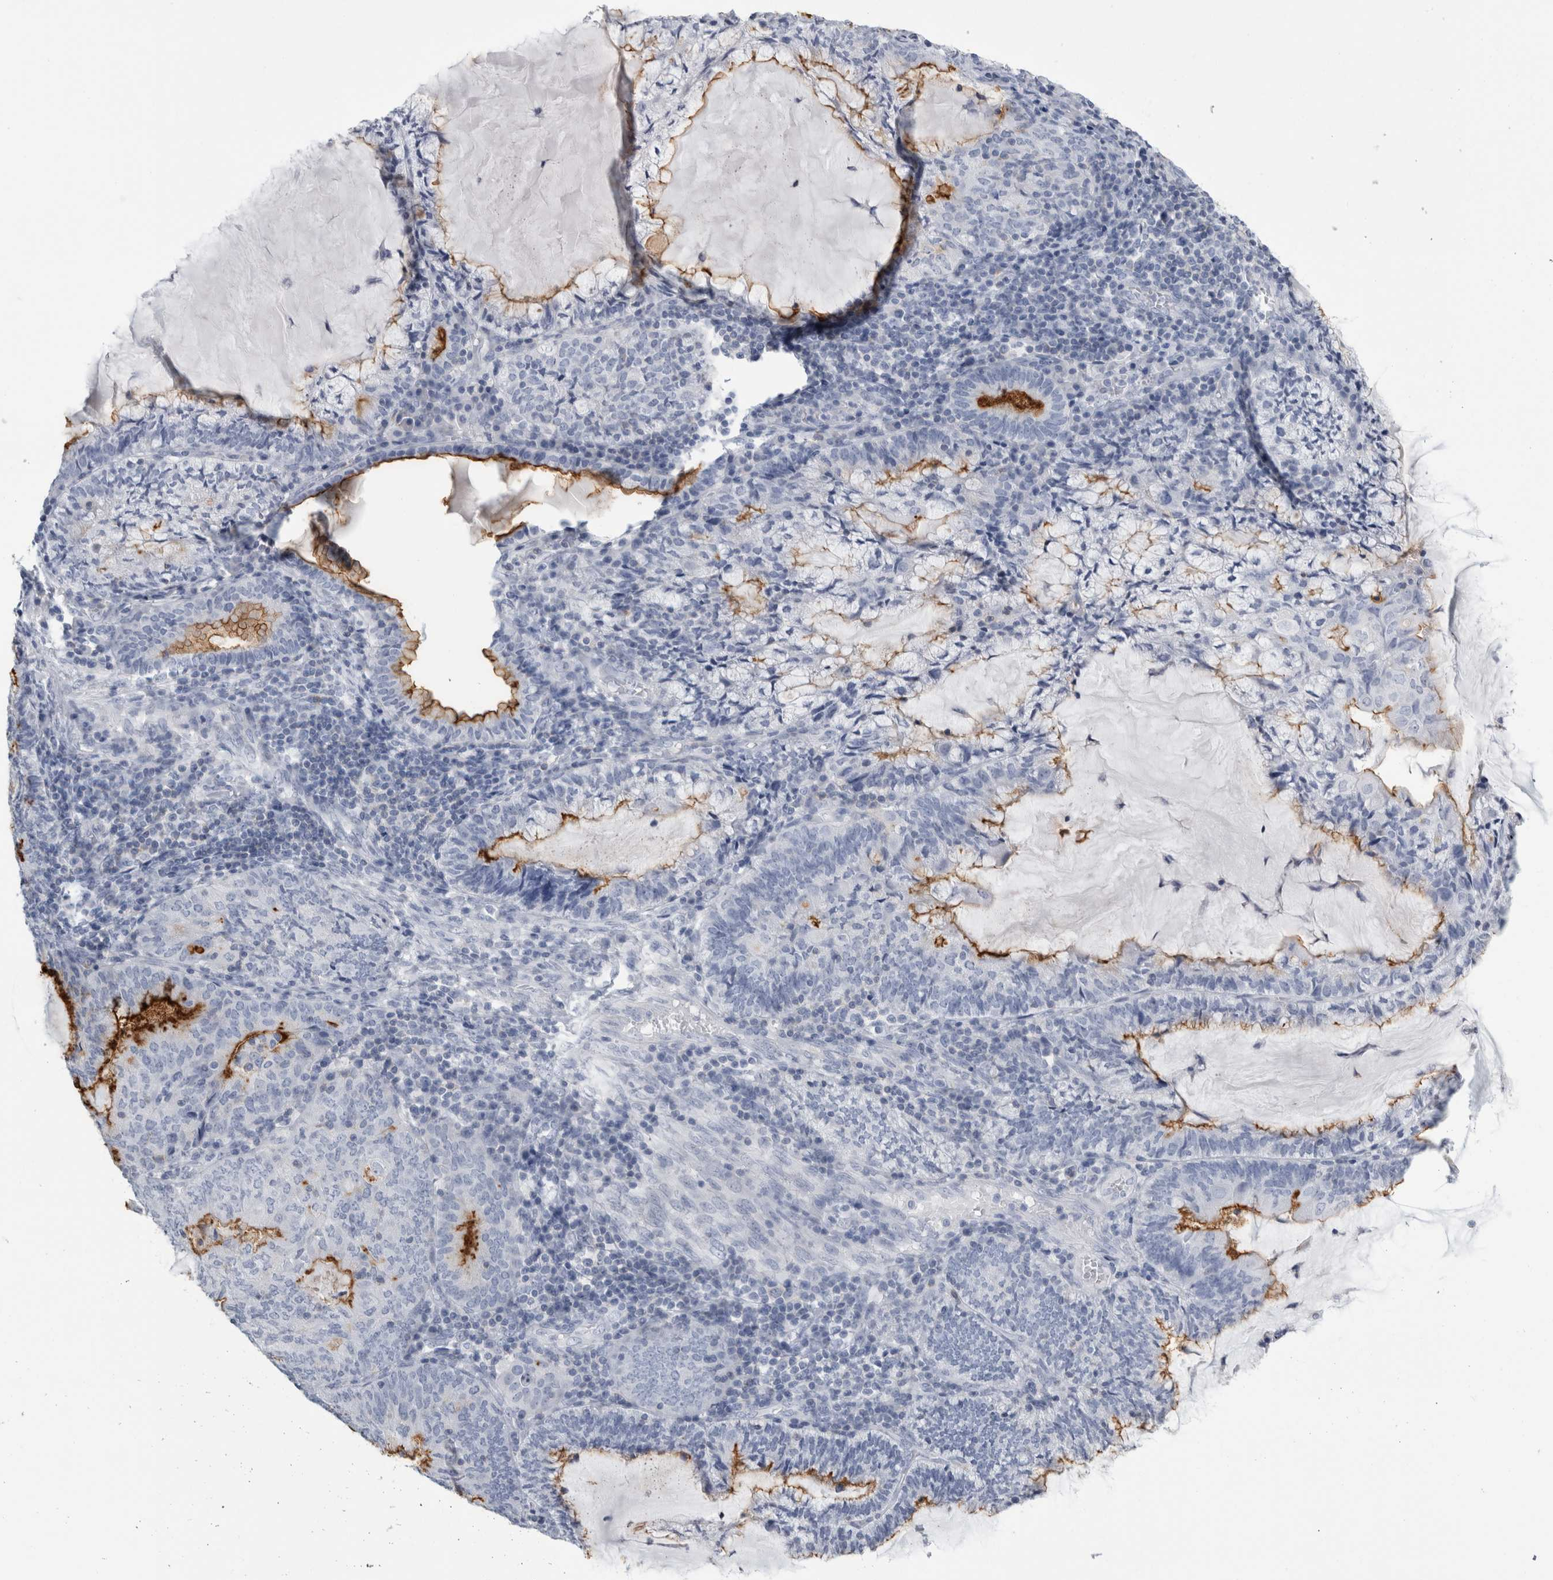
{"staining": {"intensity": "moderate", "quantity": "<25%", "location": "cytoplasmic/membranous"}, "tissue": "endometrial cancer", "cell_type": "Tumor cells", "image_type": "cancer", "snomed": [{"axis": "morphology", "description": "Adenocarcinoma, NOS"}, {"axis": "topography", "description": "Endometrium"}], "caption": "Moderate cytoplasmic/membranous staining is seen in about <25% of tumor cells in endometrial cancer (adenocarcinoma).", "gene": "ANKFY1", "patient": {"sex": "female", "age": 81}}